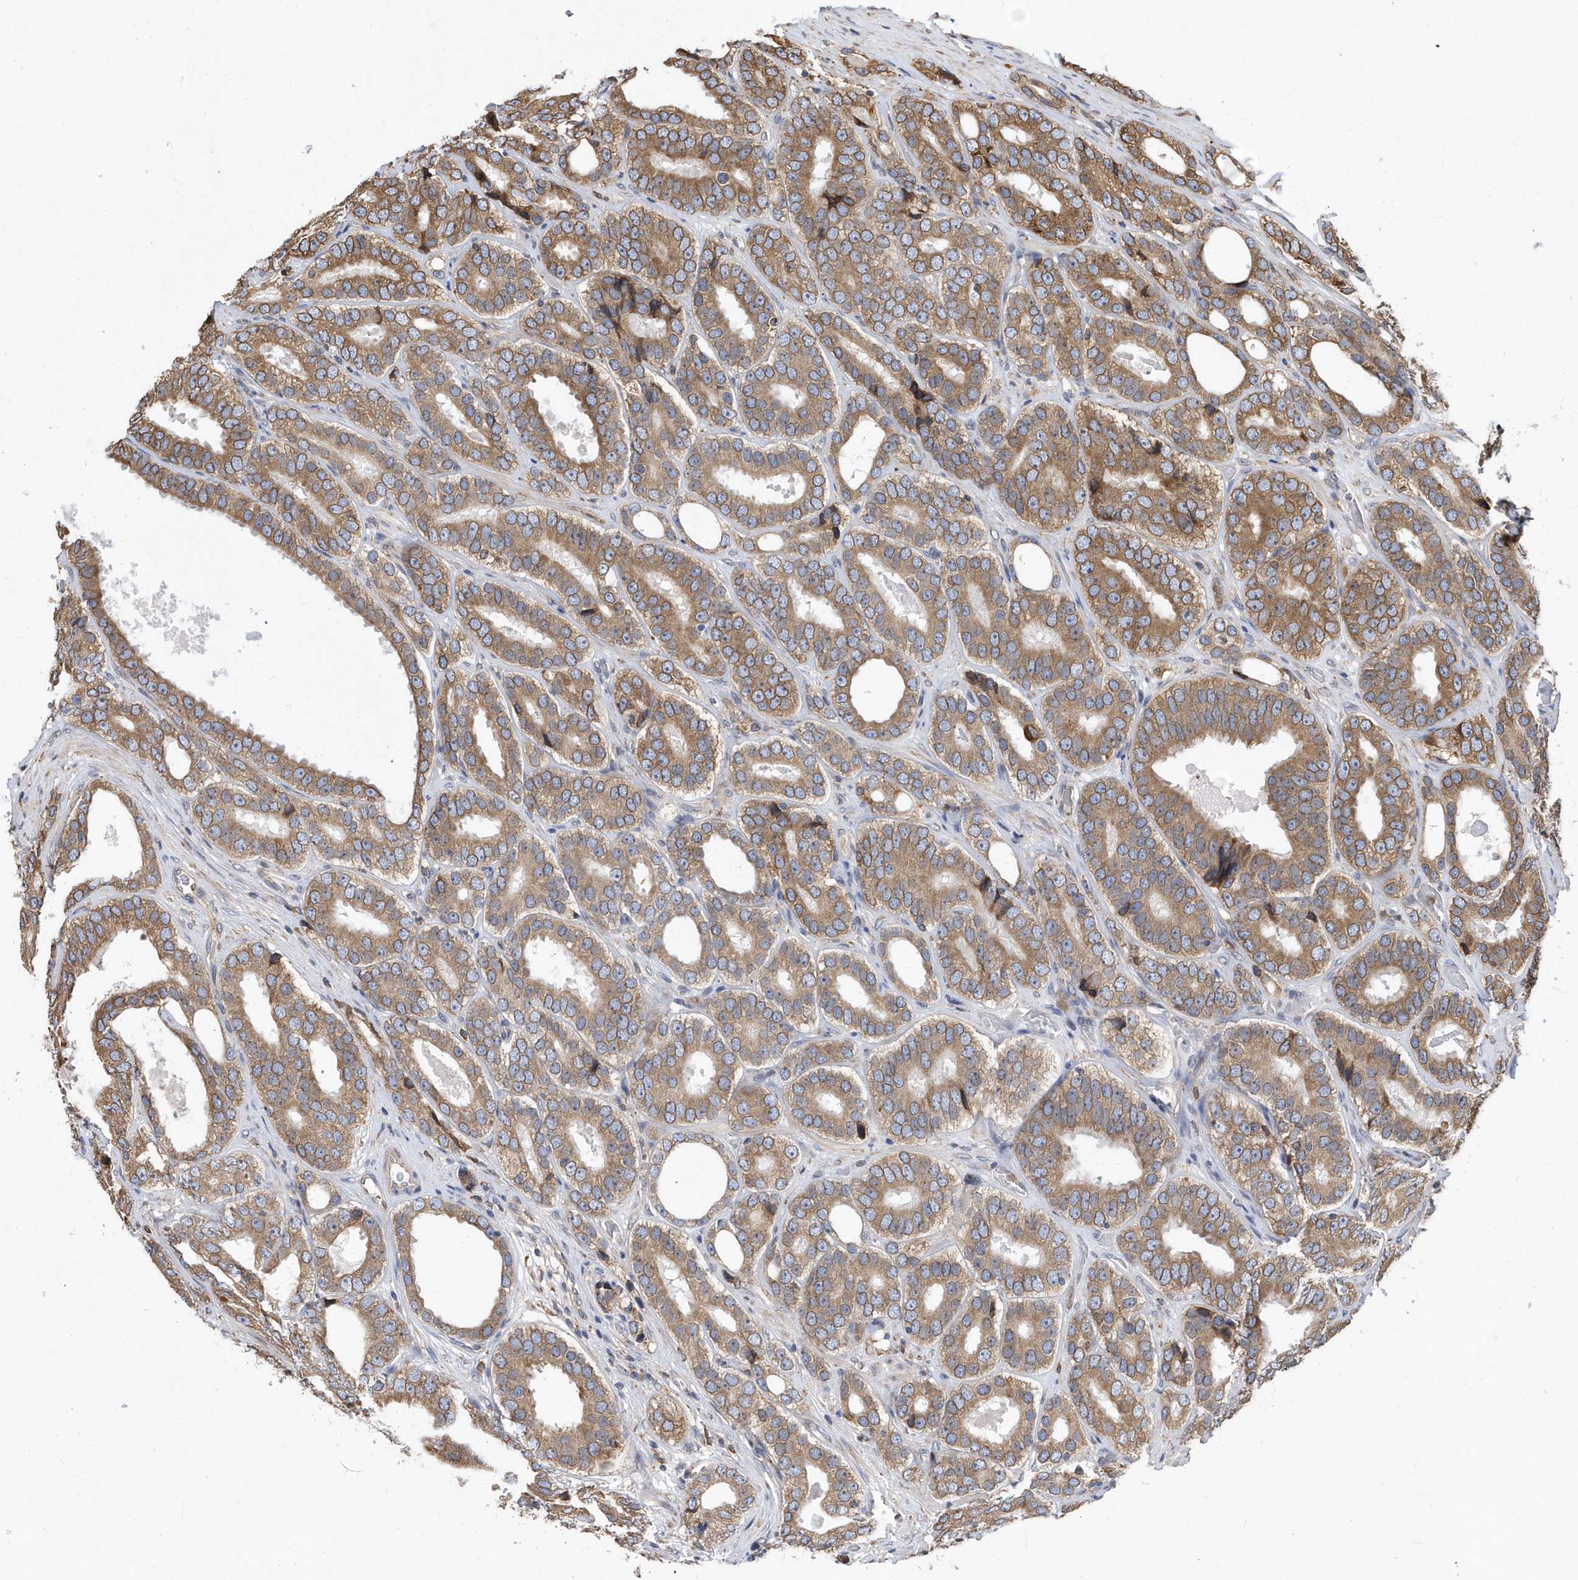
{"staining": {"intensity": "moderate", "quantity": ">75%", "location": "cytoplasmic/membranous"}, "tissue": "prostate cancer", "cell_type": "Tumor cells", "image_type": "cancer", "snomed": [{"axis": "morphology", "description": "Adenocarcinoma, High grade"}, {"axis": "topography", "description": "Prostate"}], "caption": "Immunohistochemistry histopathology image of neoplastic tissue: human prostate cancer (adenocarcinoma (high-grade)) stained using IHC shows medium levels of moderate protein expression localized specifically in the cytoplasmic/membranous of tumor cells, appearing as a cytoplasmic/membranous brown color.", "gene": "VAMP7", "patient": {"sex": "male", "age": 56}}